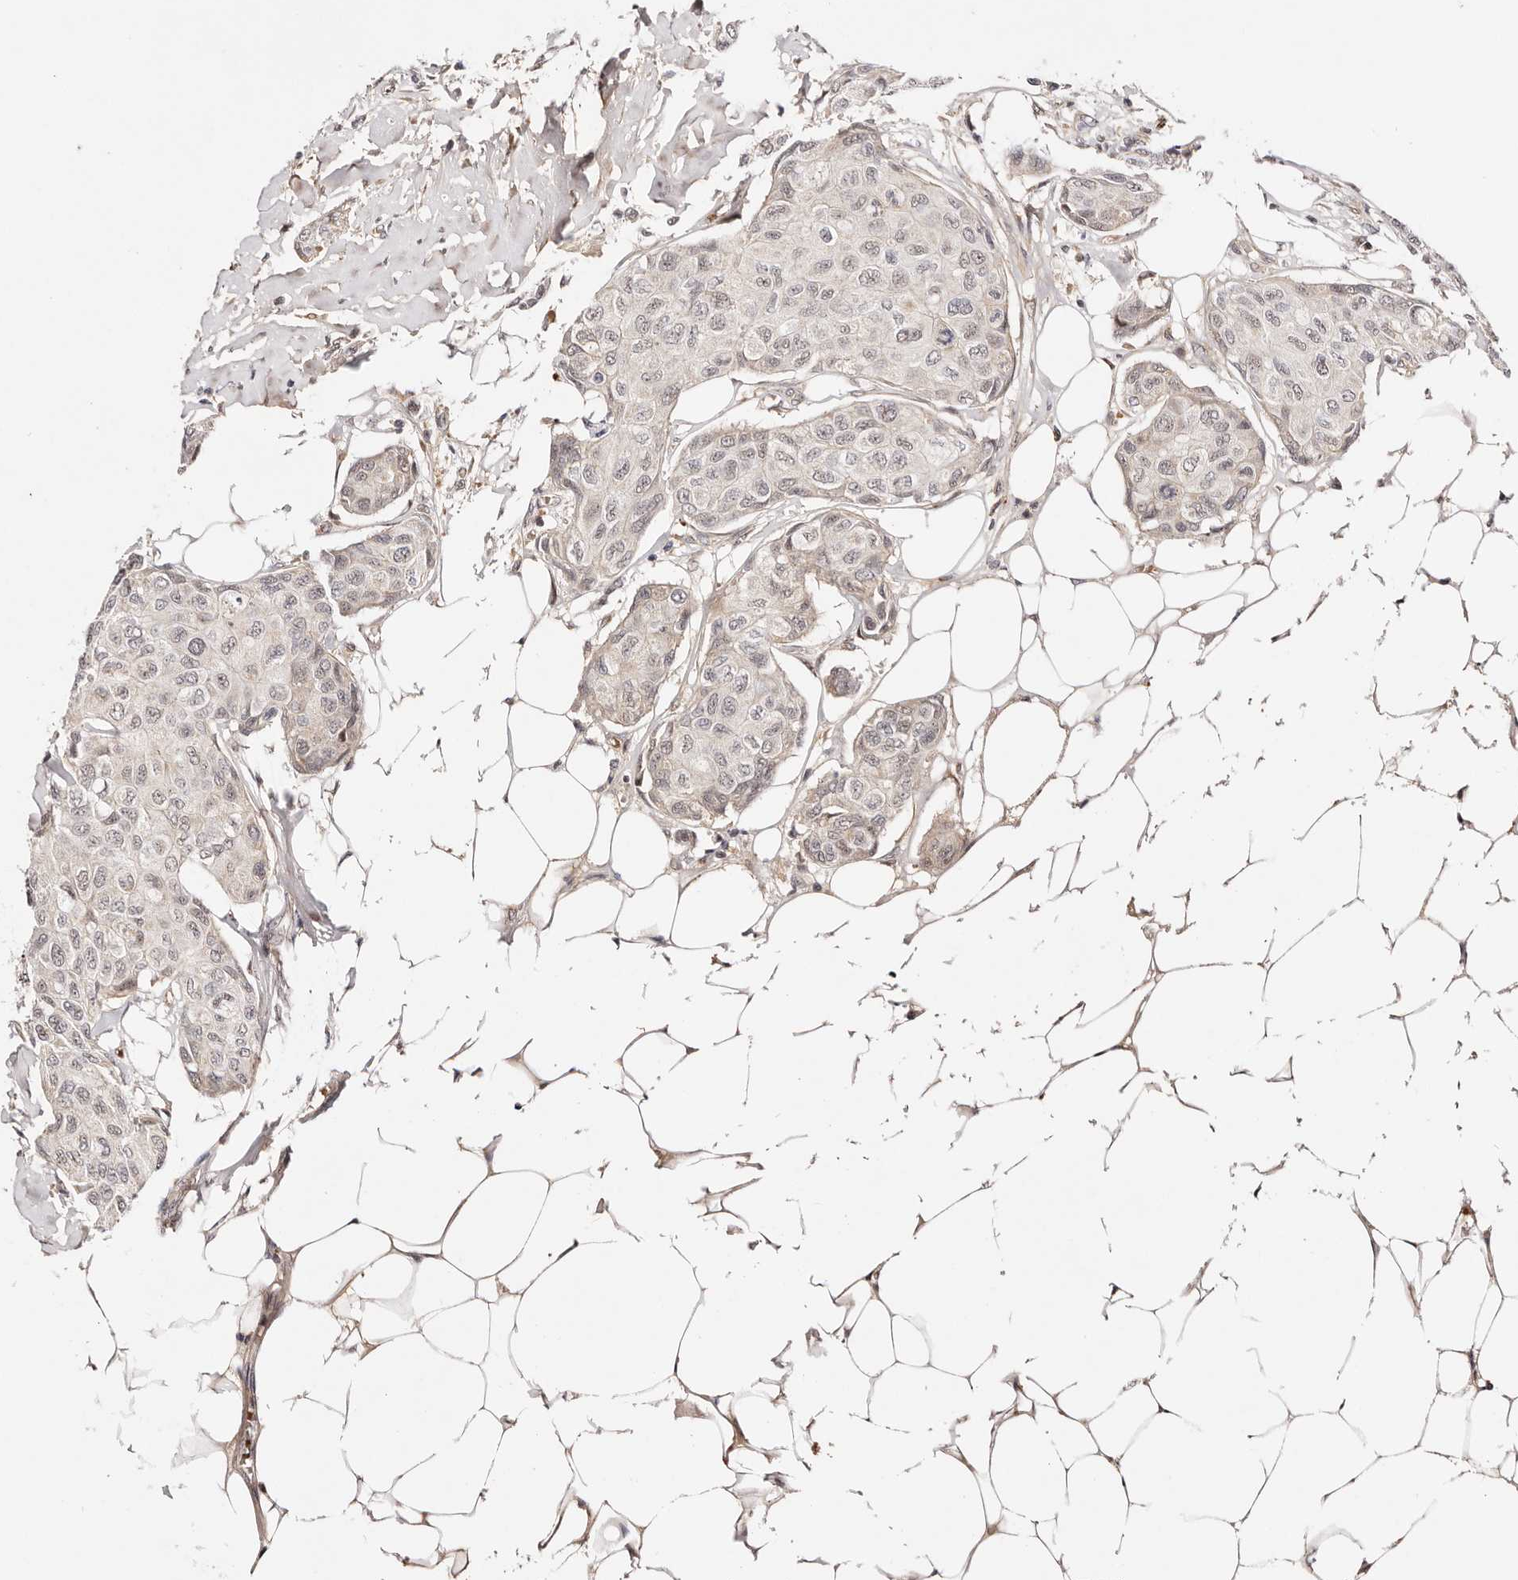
{"staining": {"intensity": "weak", "quantity": "<25%", "location": "nuclear"}, "tissue": "breast cancer", "cell_type": "Tumor cells", "image_type": "cancer", "snomed": [{"axis": "morphology", "description": "Duct carcinoma"}, {"axis": "topography", "description": "Breast"}], "caption": "This is an immunohistochemistry (IHC) histopathology image of breast invasive ductal carcinoma. There is no positivity in tumor cells.", "gene": "WRN", "patient": {"sex": "female", "age": 80}}